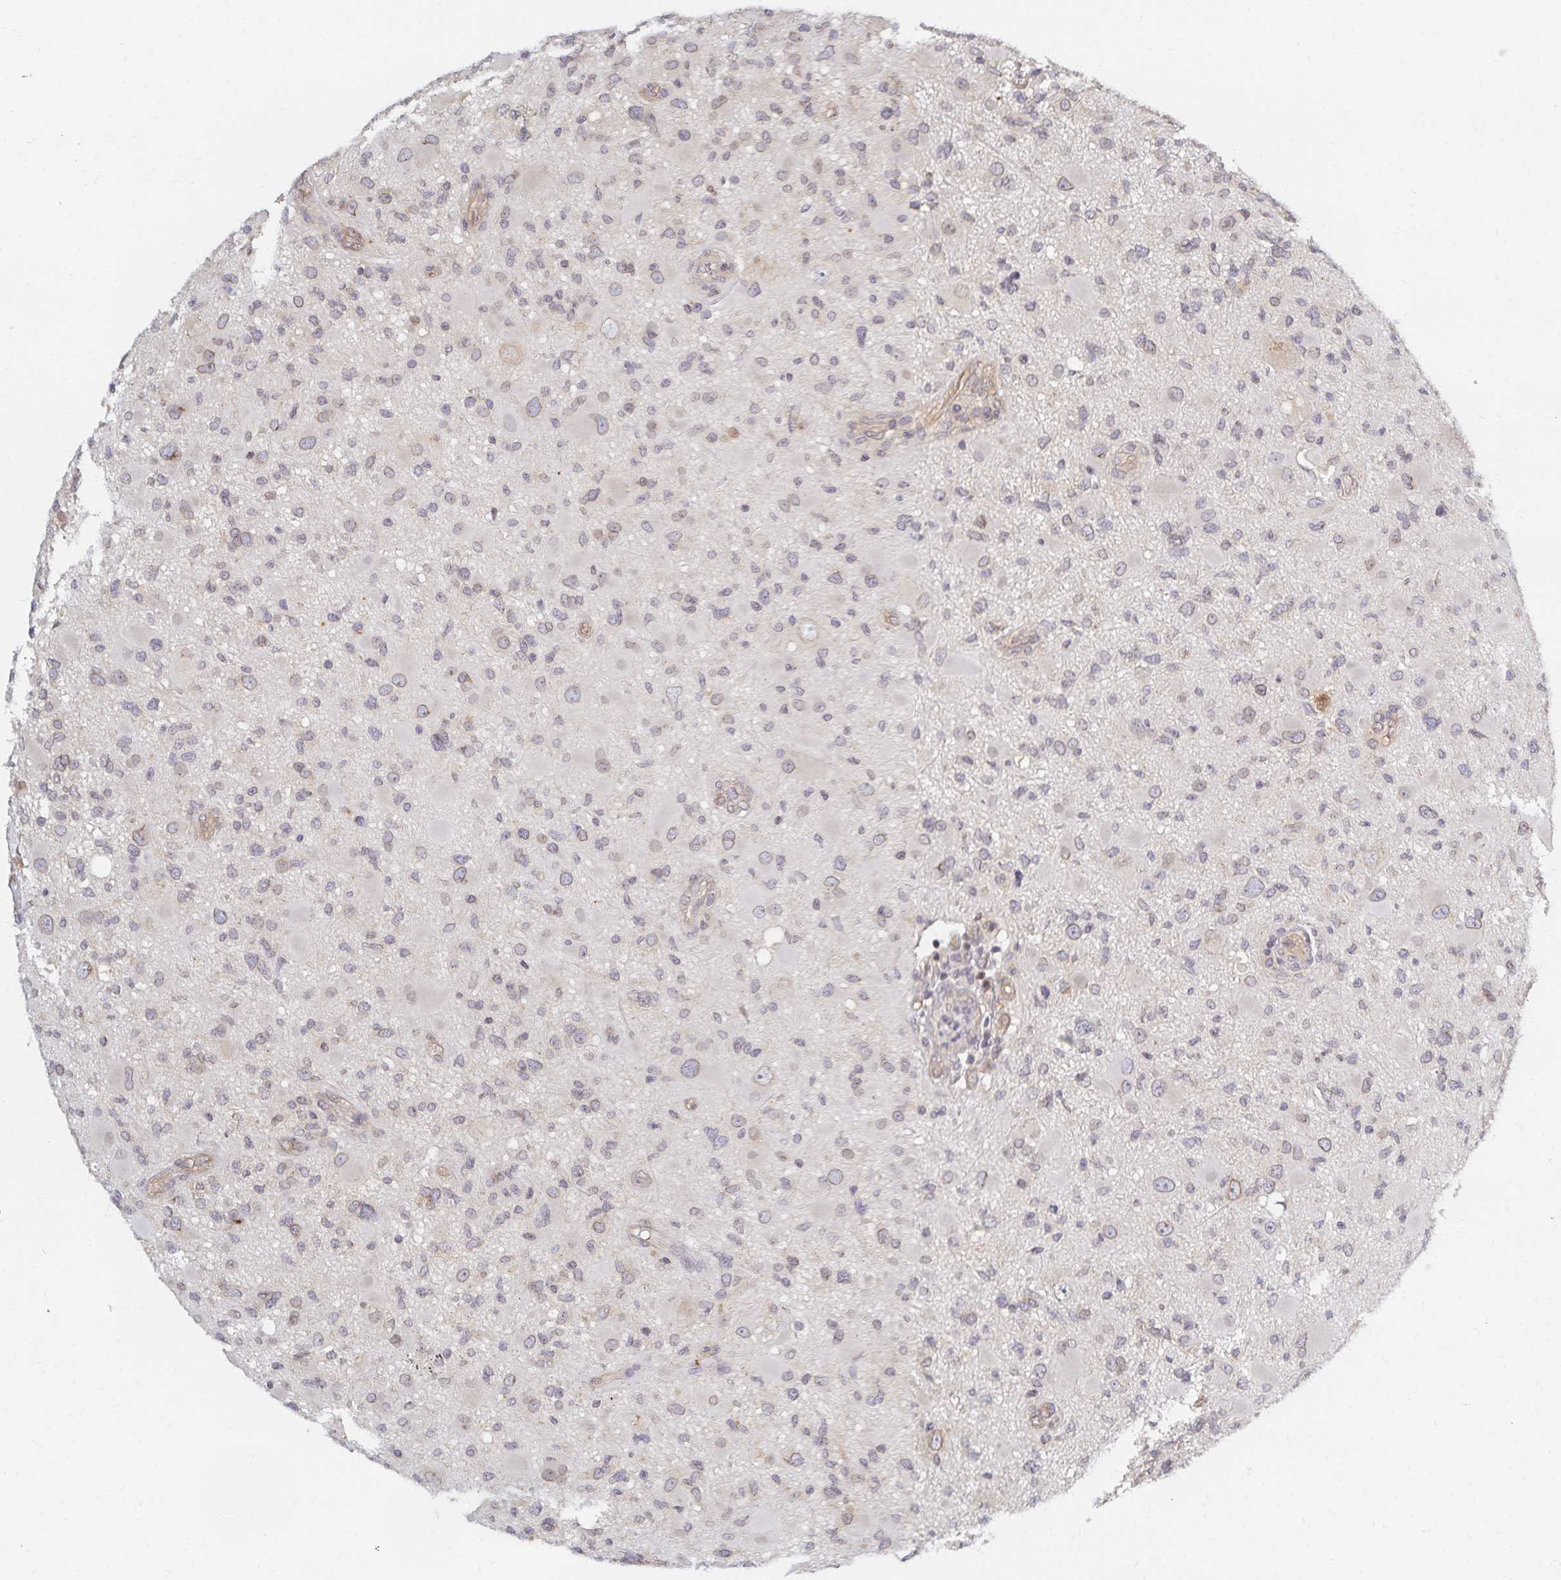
{"staining": {"intensity": "weak", "quantity": "<25%", "location": "cytoplasmic/membranous,nuclear"}, "tissue": "glioma", "cell_type": "Tumor cells", "image_type": "cancer", "snomed": [{"axis": "morphology", "description": "Glioma, malignant, High grade"}, {"axis": "topography", "description": "Brain"}], "caption": "Photomicrograph shows no significant protein expression in tumor cells of malignant high-grade glioma. (Stains: DAB immunohistochemistry with hematoxylin counter stain, Microscopy: brightfield microscopy at high magnification).", "gene": "RAB9B", "patient": {"sex": "male", "age": 54}}